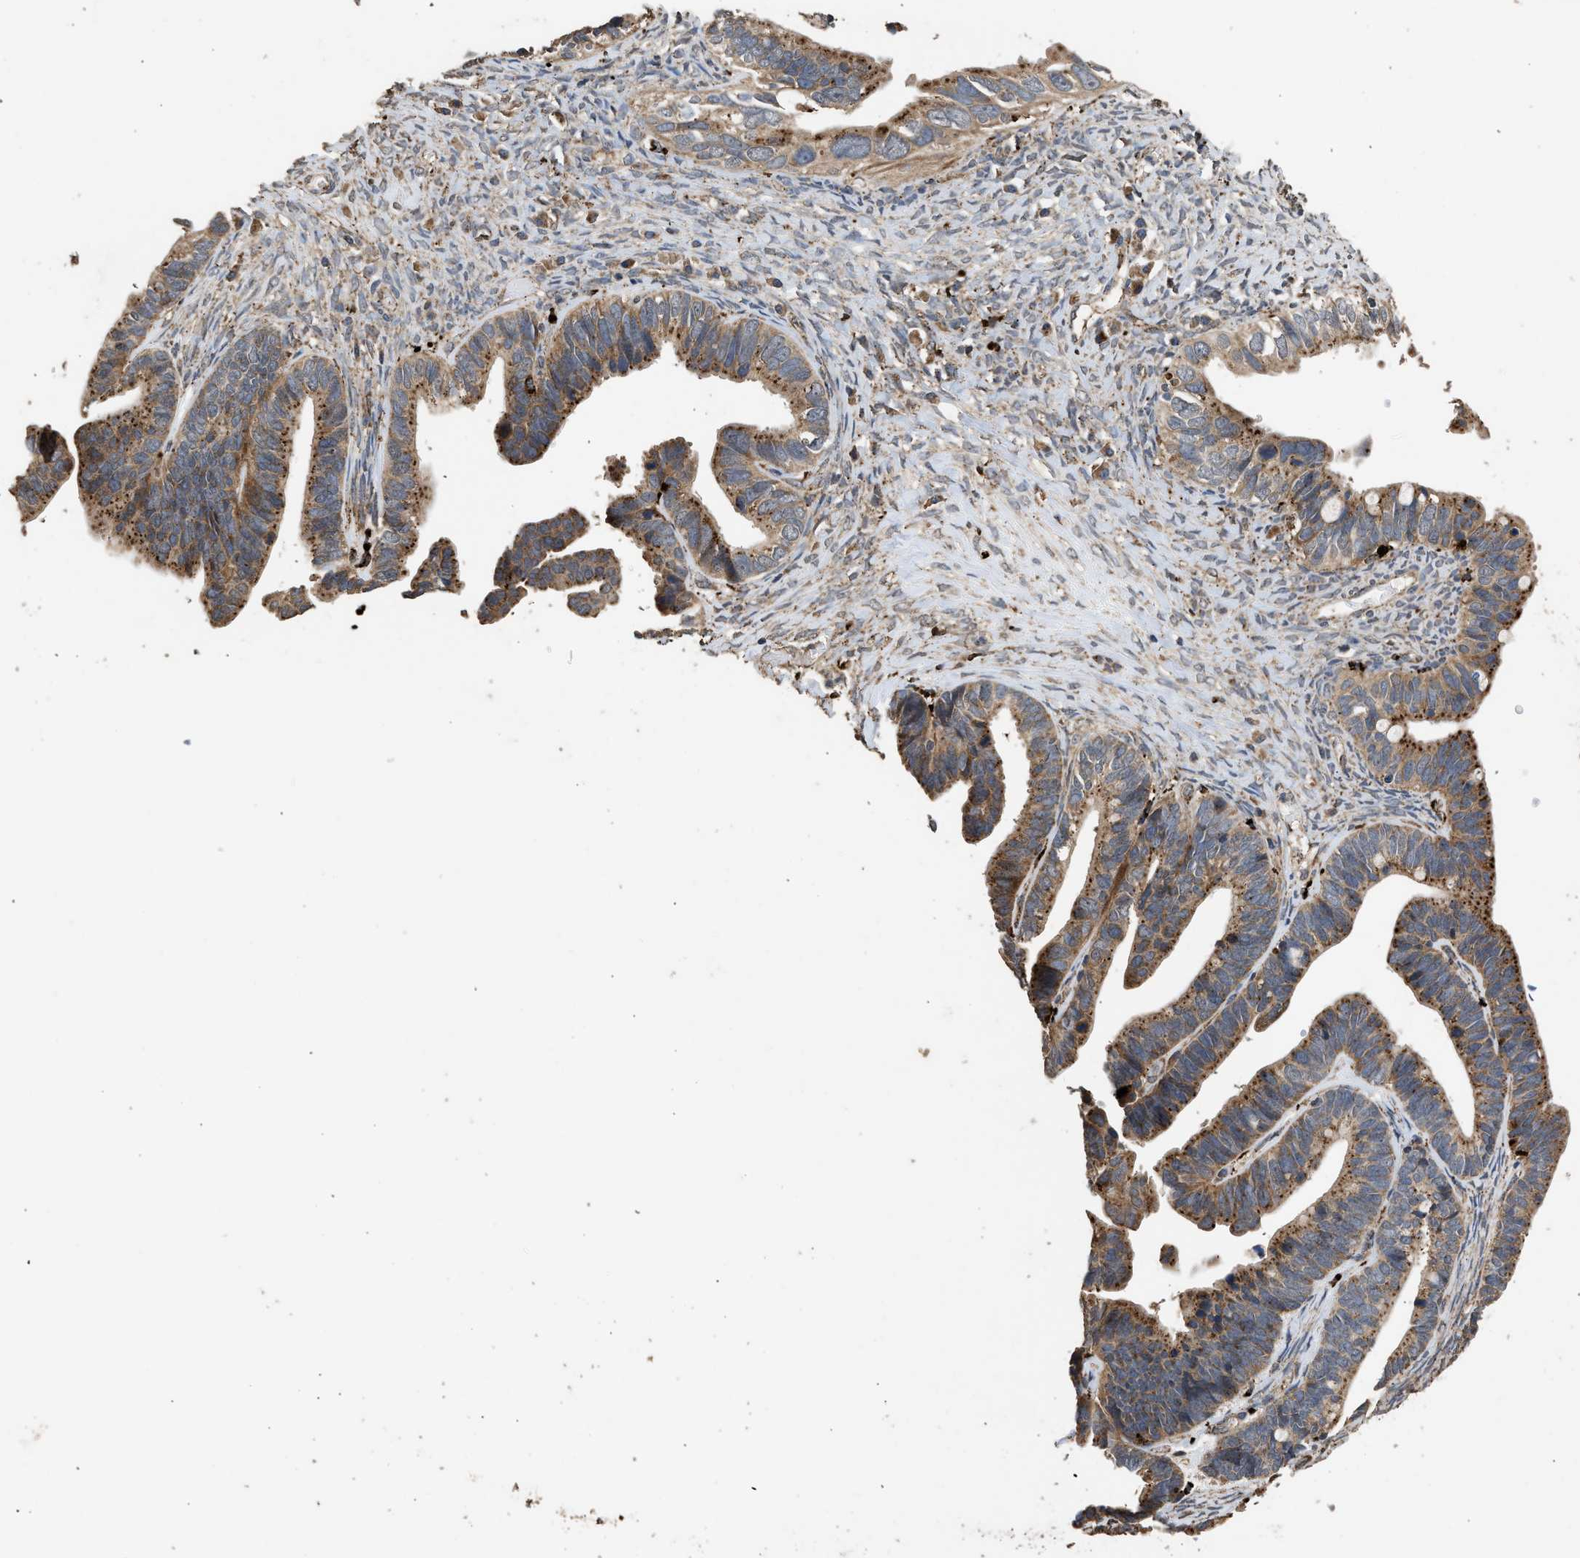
{"staining": {"intensity": "moderate", "quantity": ">75%", "location": "cytoplasmic/membranous"}, "tissue": "ovarian cancer", "cell_type": "Tumor cells", "image_type": "cancer", "snomed": [{"axis": "morphology", "description": "Cystadenocarcinoma, serous, NOS"}, {"axis": "topography", "description": "Ovary"}], "caption": "There is medium levels of moderate cytoplasmic/membranous expression in tumor cells of ovarian cancer, as demonstrated by immunohistochemical staining (brown color).", "gene": "CTSV", "patient": {"sex": "female", "age": 56}}